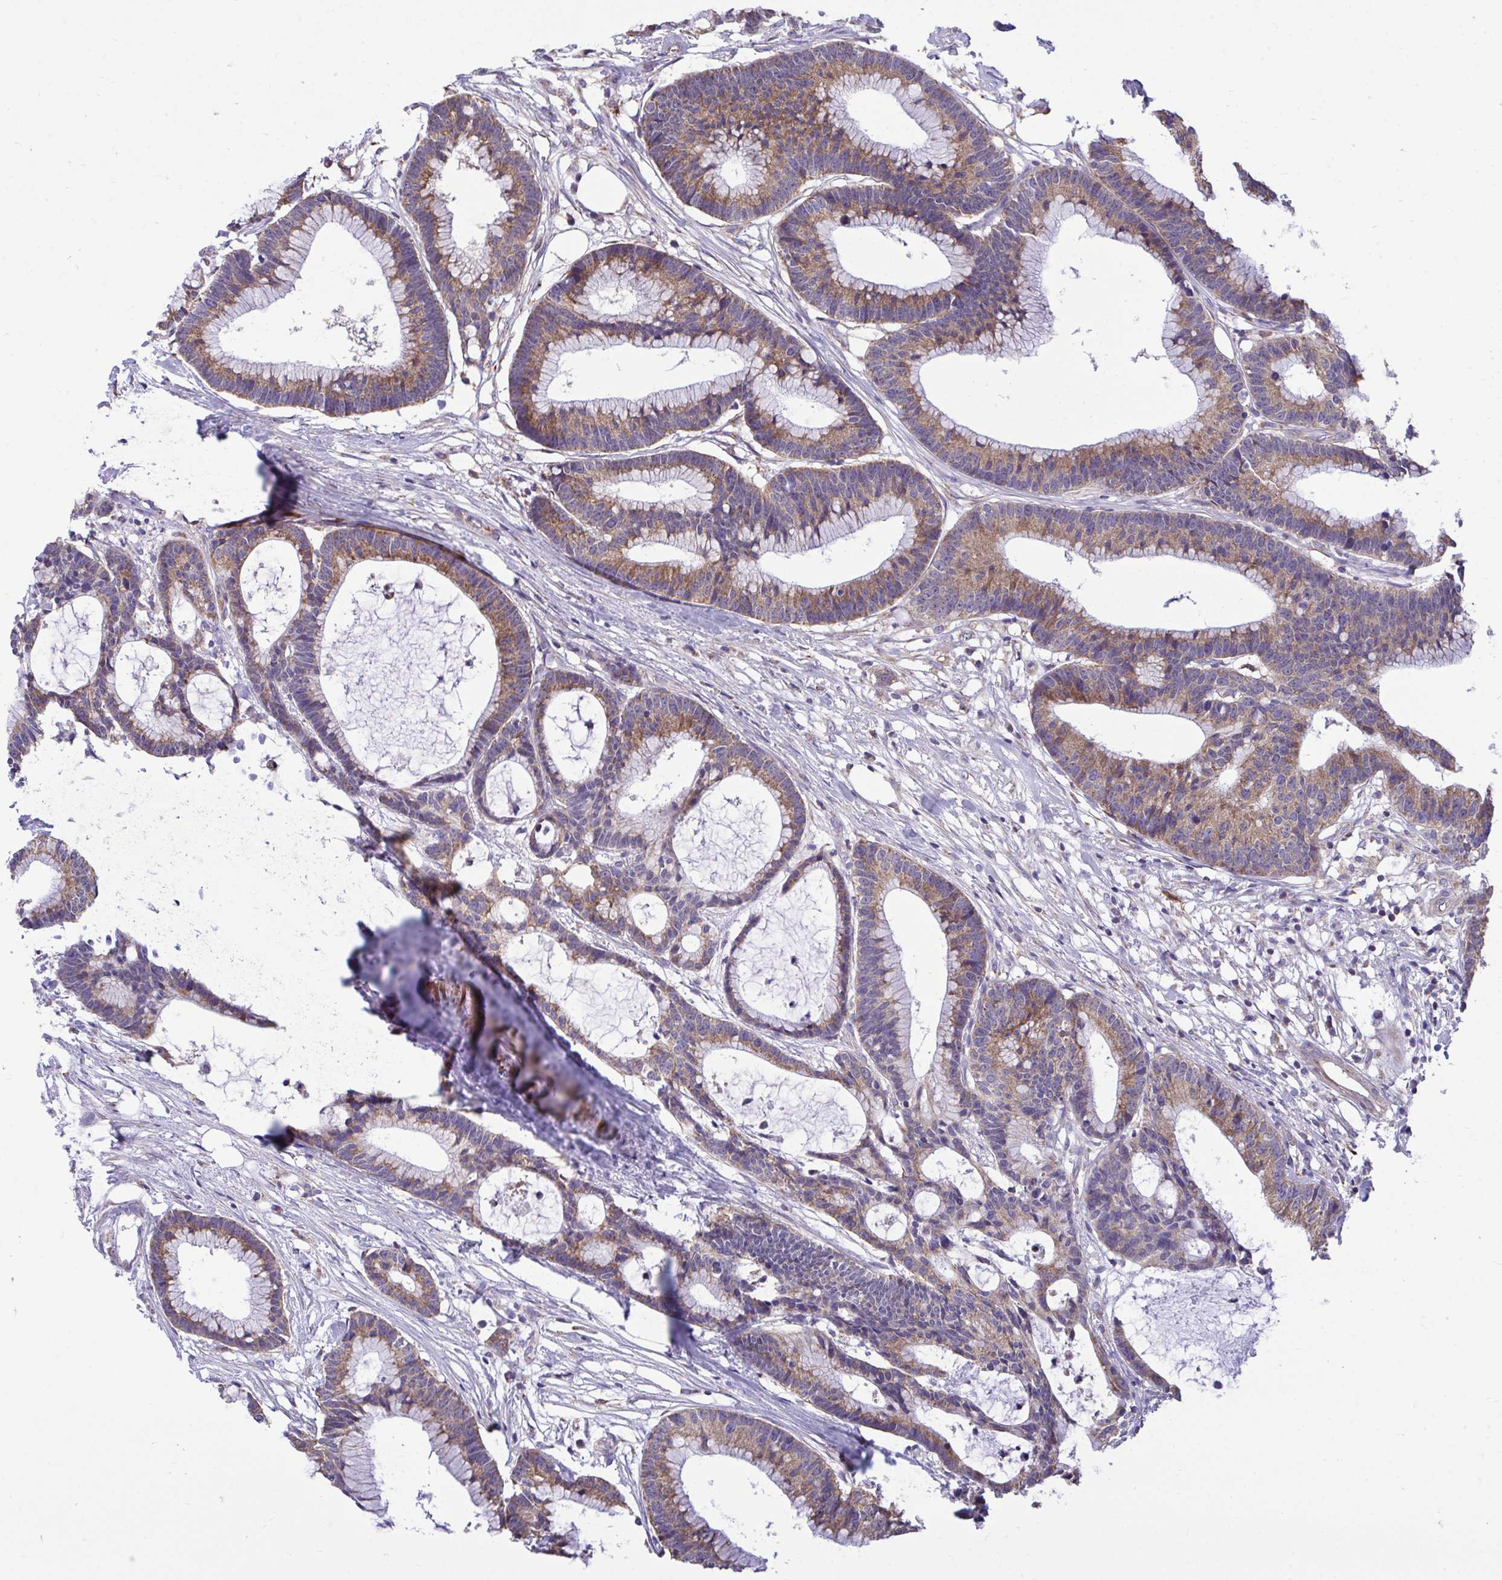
{"staining": {"intensity": "moderate", "quantity": "25%-75%", "location": "cytoplasmic/membranous"}, "tissue": "colorectal cancer", "cell_type": "Tumor cells", "image_type": "cancer", "snomed": [{"axis": "morphology", "description": "Adenocarcinoma, NOS"}, {"axis": "topography", "description": "Colon"}], "caption": "IHC staining of colorectal adenocarcinoma, which displays medium levels of moderate cytoplasmic/membranous expression in approximately 25%-75% of tumor cells indicating moderate cytoplasmic/membranous protein staining. The staining was performed using DAB (3,3'-diaminobenzidine) (brown) for protein detection and nuclei were counterstained in hematoxylin (blue).", "gene": "SARS2", "patient": {"sex": "female", "age": 78}}